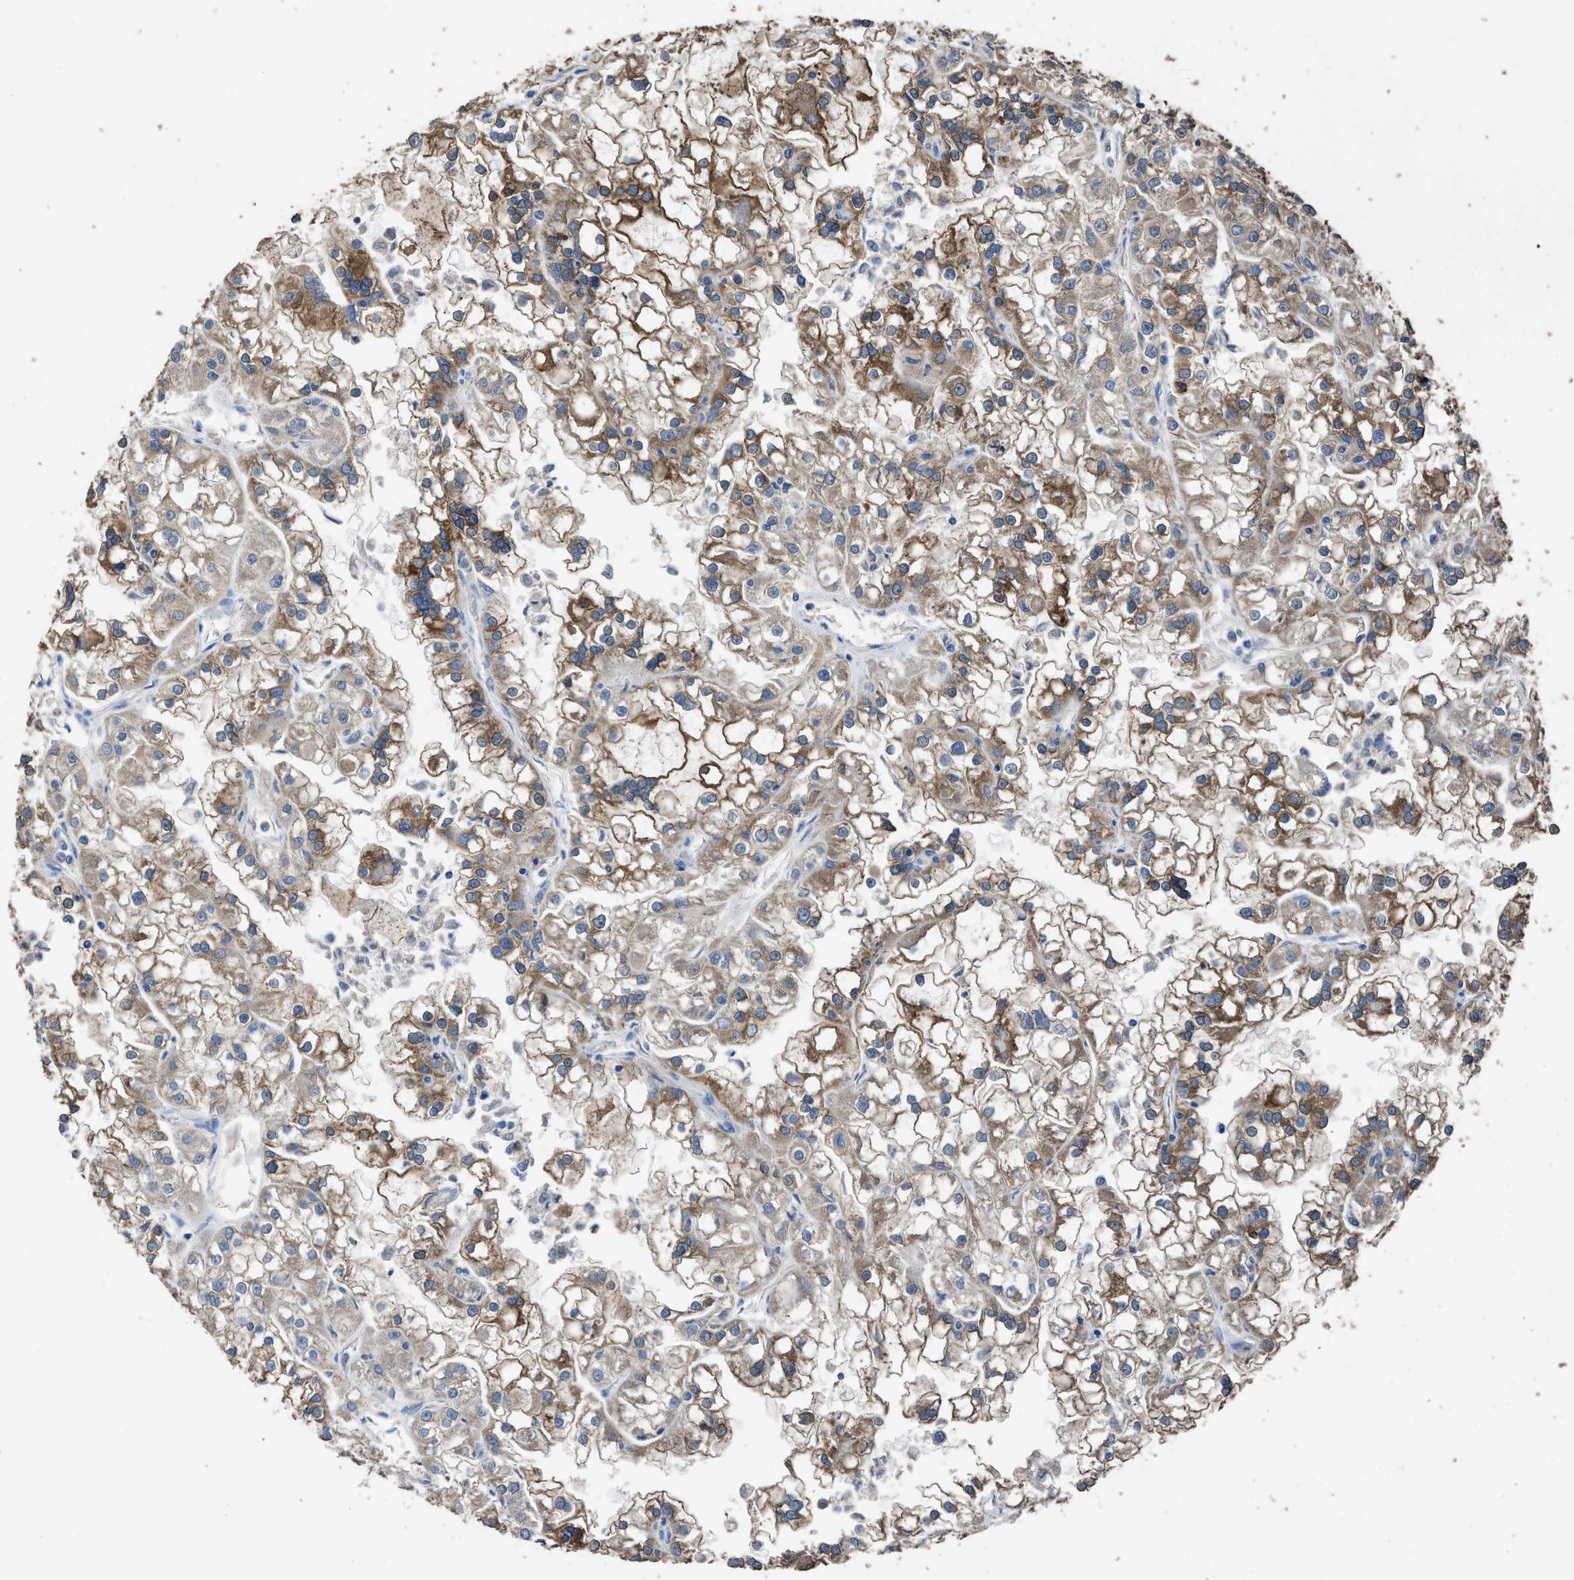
{"staining": {"intensity": "moderate", "quantity": ">75%", "location": "cytoplasmic/membranous"}, "tissue": "renal cancer", "cell_type": "Tumor cells", "image_type": "cancer", "snomed": [{"axis": "morphology", "description": "Adenocarcinoma, NOS"}, {"axis": "topography", "description": "Kidney"}], "caption": "Human adenocarcinoma (renal) stained for a protein (brown) shows moderate cytoplasmic/membranous positive positivity in about >75% of tumor cells.", "gene": "ITSN1", "patient": {"sex": "female", "age": 52}}